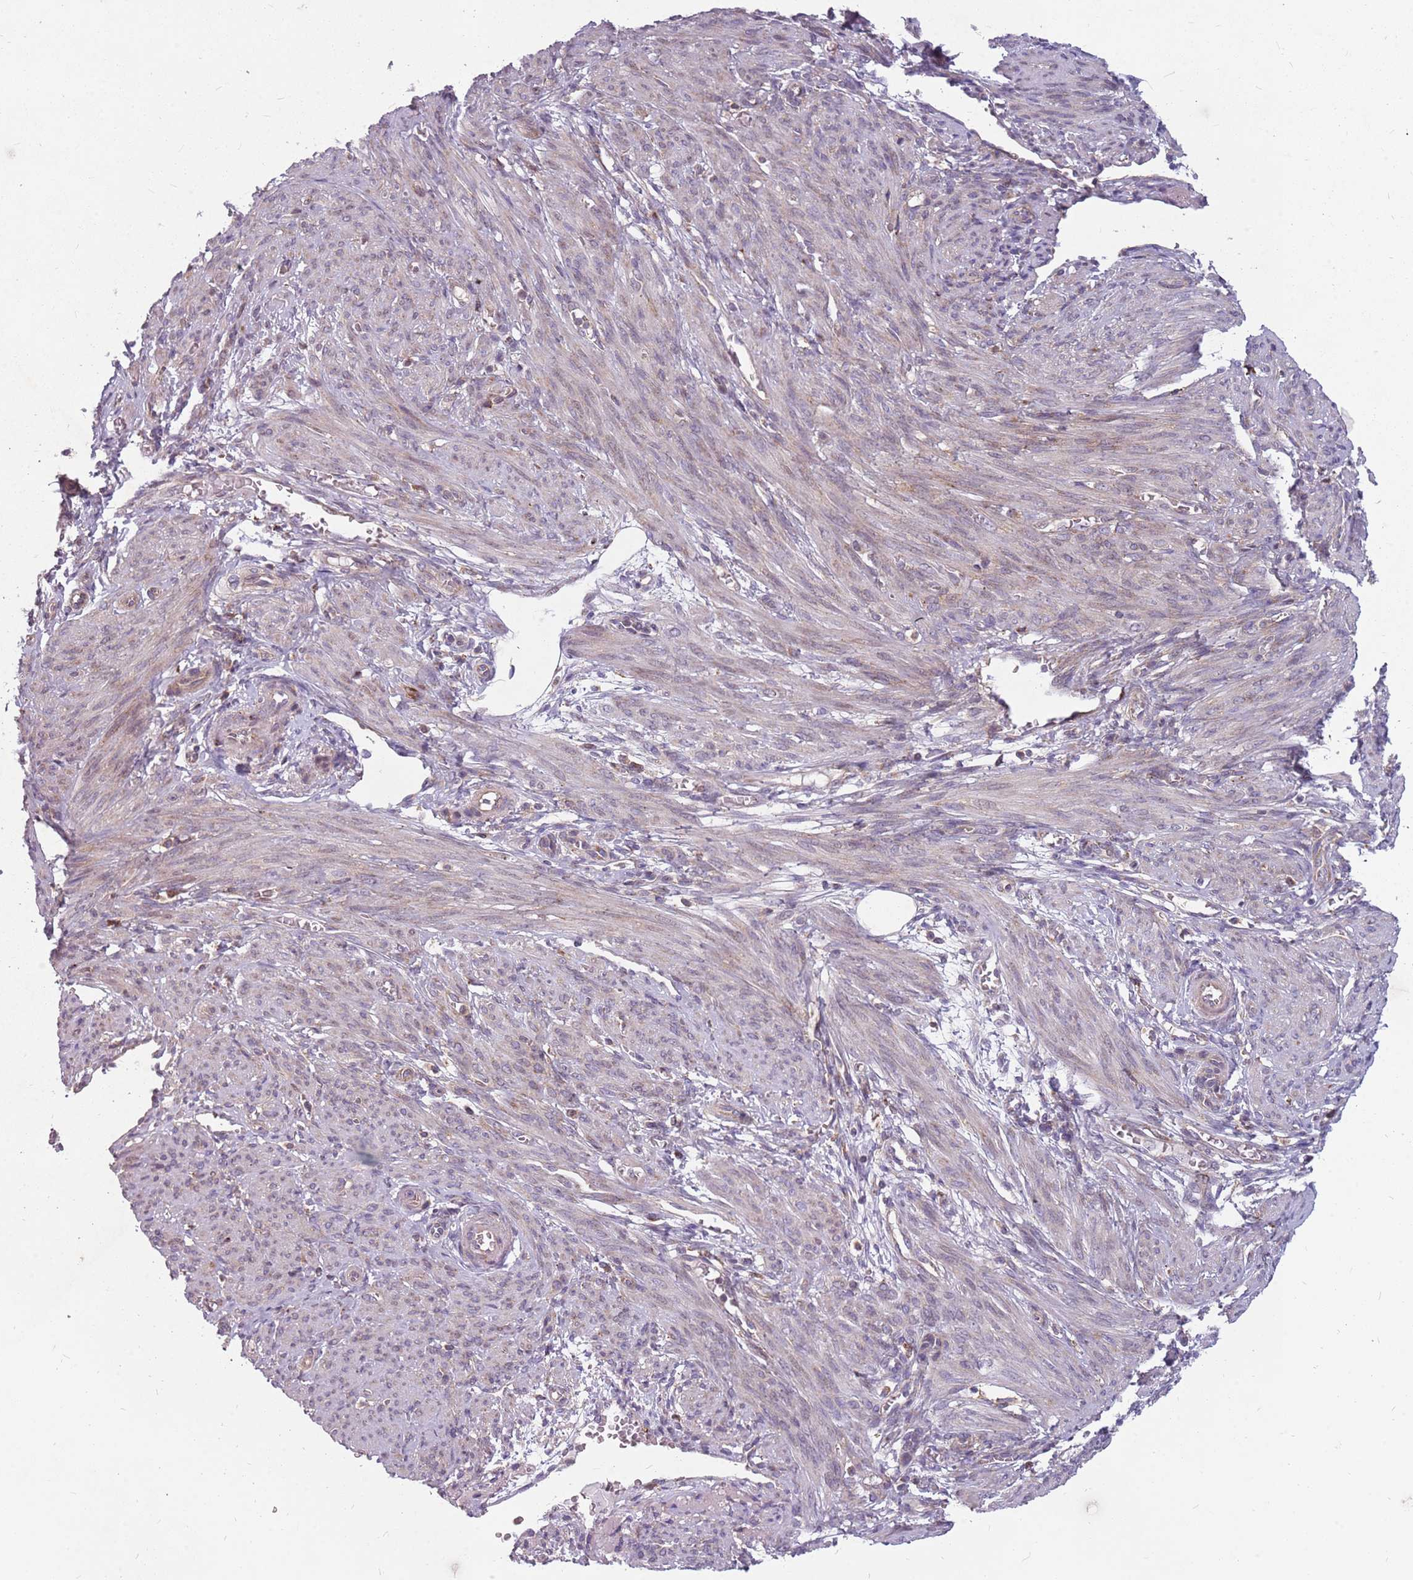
{"staining": {"intensity": "moderate", "quantity": "<25%", "location": "cytoplasmic/membranous"}, "tissue": "smooth muscle", "cell_type": "Smooth muscle cells", "image_type": "normal", "snomed": [{"axis": "morphology", "description": "Normal tissue, NOS"}, {"axis": "topography", "description": "Smooth muscle"}], "caption": "This image displays unremarkable smooth muscle stained with immunohistochemistry (IHC) to label a protein in brown. The cytoplasmic/membranous of smooth muscle cells show moderate positivity for the protein. Nuclei are counter-stained blue.", "gene": "NME4", "patient": {"sex": "female", "age": 39}}